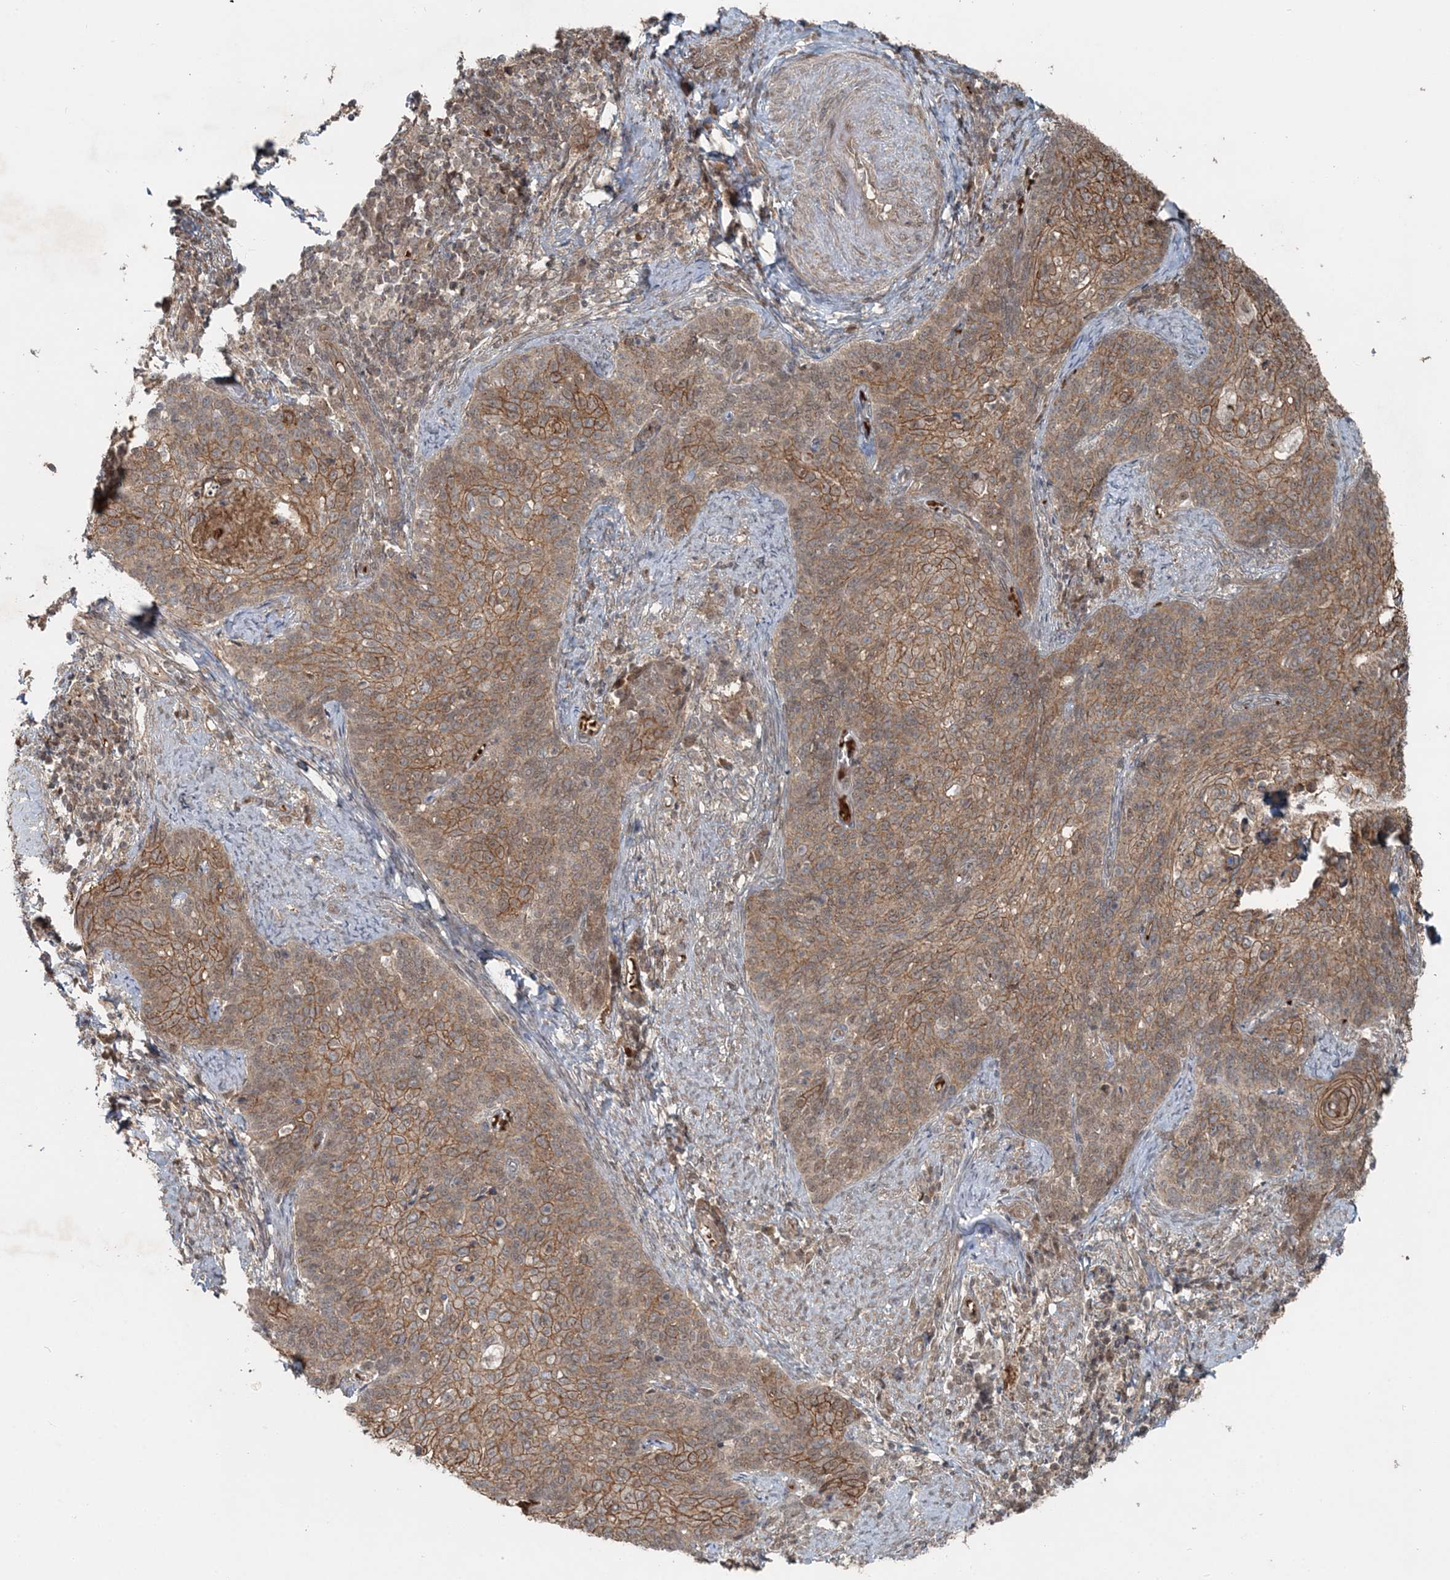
{"staining": {"intensity": "moderate", "quantity": ">75%", "location": "cytoplasmic/membranous"}, "tissue": "cervical cancer", "cell_type": "Tumor cells", "image_type": "cancer", "snomed": [{"axis": "morphology", "description": "Squamous cell carcinoma, NOS"}, {"axis": "topography", "description": "Cervix"}], "caption": "Immunohistochemistry of human cervical cancer (squamous cell carcinoma) exhibits medium levels of moderate cytoplasmic/membranous staining in about >75% of tumor cells. The staining is performed using DAB (3,3'-diaminobenzidine) brown chromogen to label protein expression. The nuclei are counter-stained blue using hematoxylin.", "gene": "FBXL17", "patient": {"sex": "female", "age": 39}}